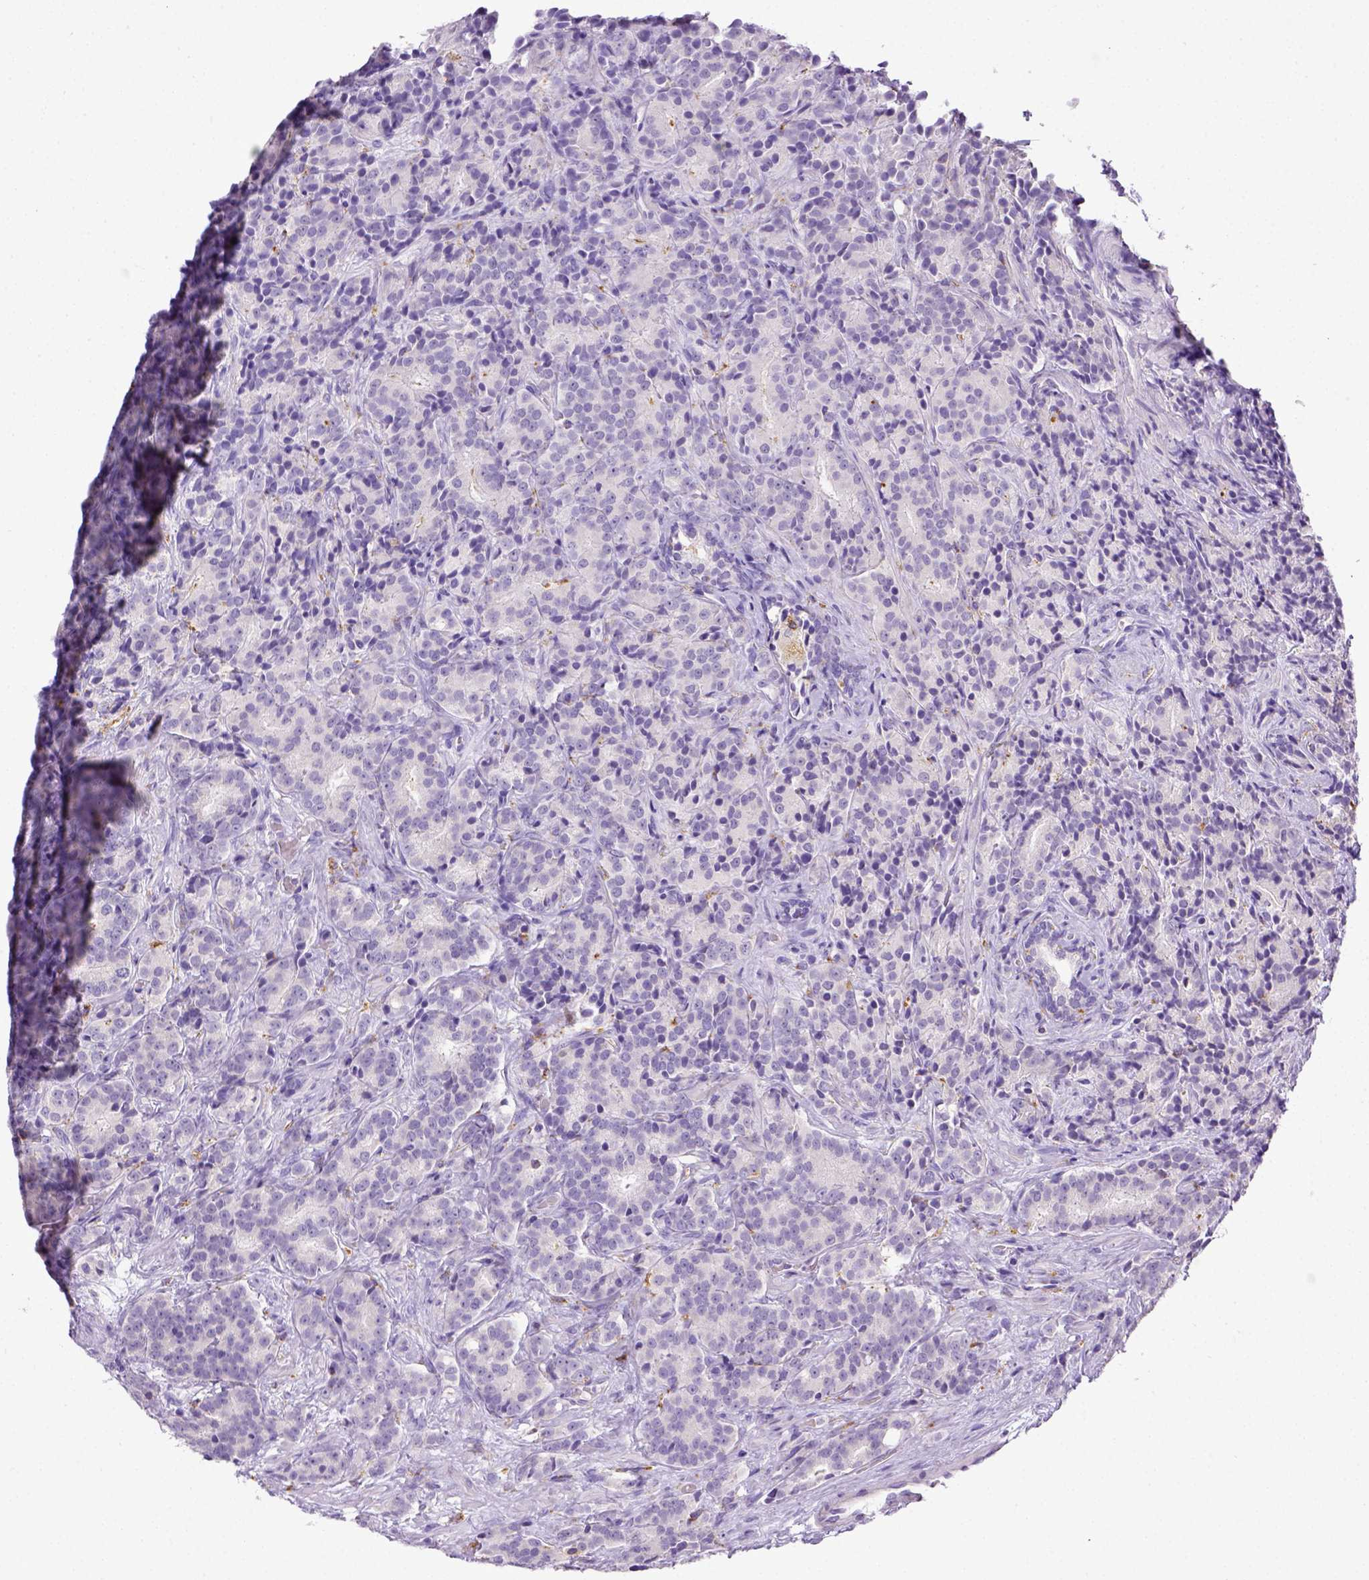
{"staining": {"intensity": "negative", "quantity": "none", "location": "none"}, "tissue": "prostate cancer", "cell_type": "Tumor cells", "image_type": "cancer", "snomed": [{"axis": "morphology", "description": "Adenocarcinoma, High grade"}, {"axis": "topography", "description": "Prostate"}], "caption": "High magnification brightfield microscopy of high-grade adenocarcinoma (prostate) stained with DAB (brown) and counterstained with hematoxylin (blue): tumor cells show no significant expression.", "gene": "CD68", "patient": {"sex": "male", "age": 90}}